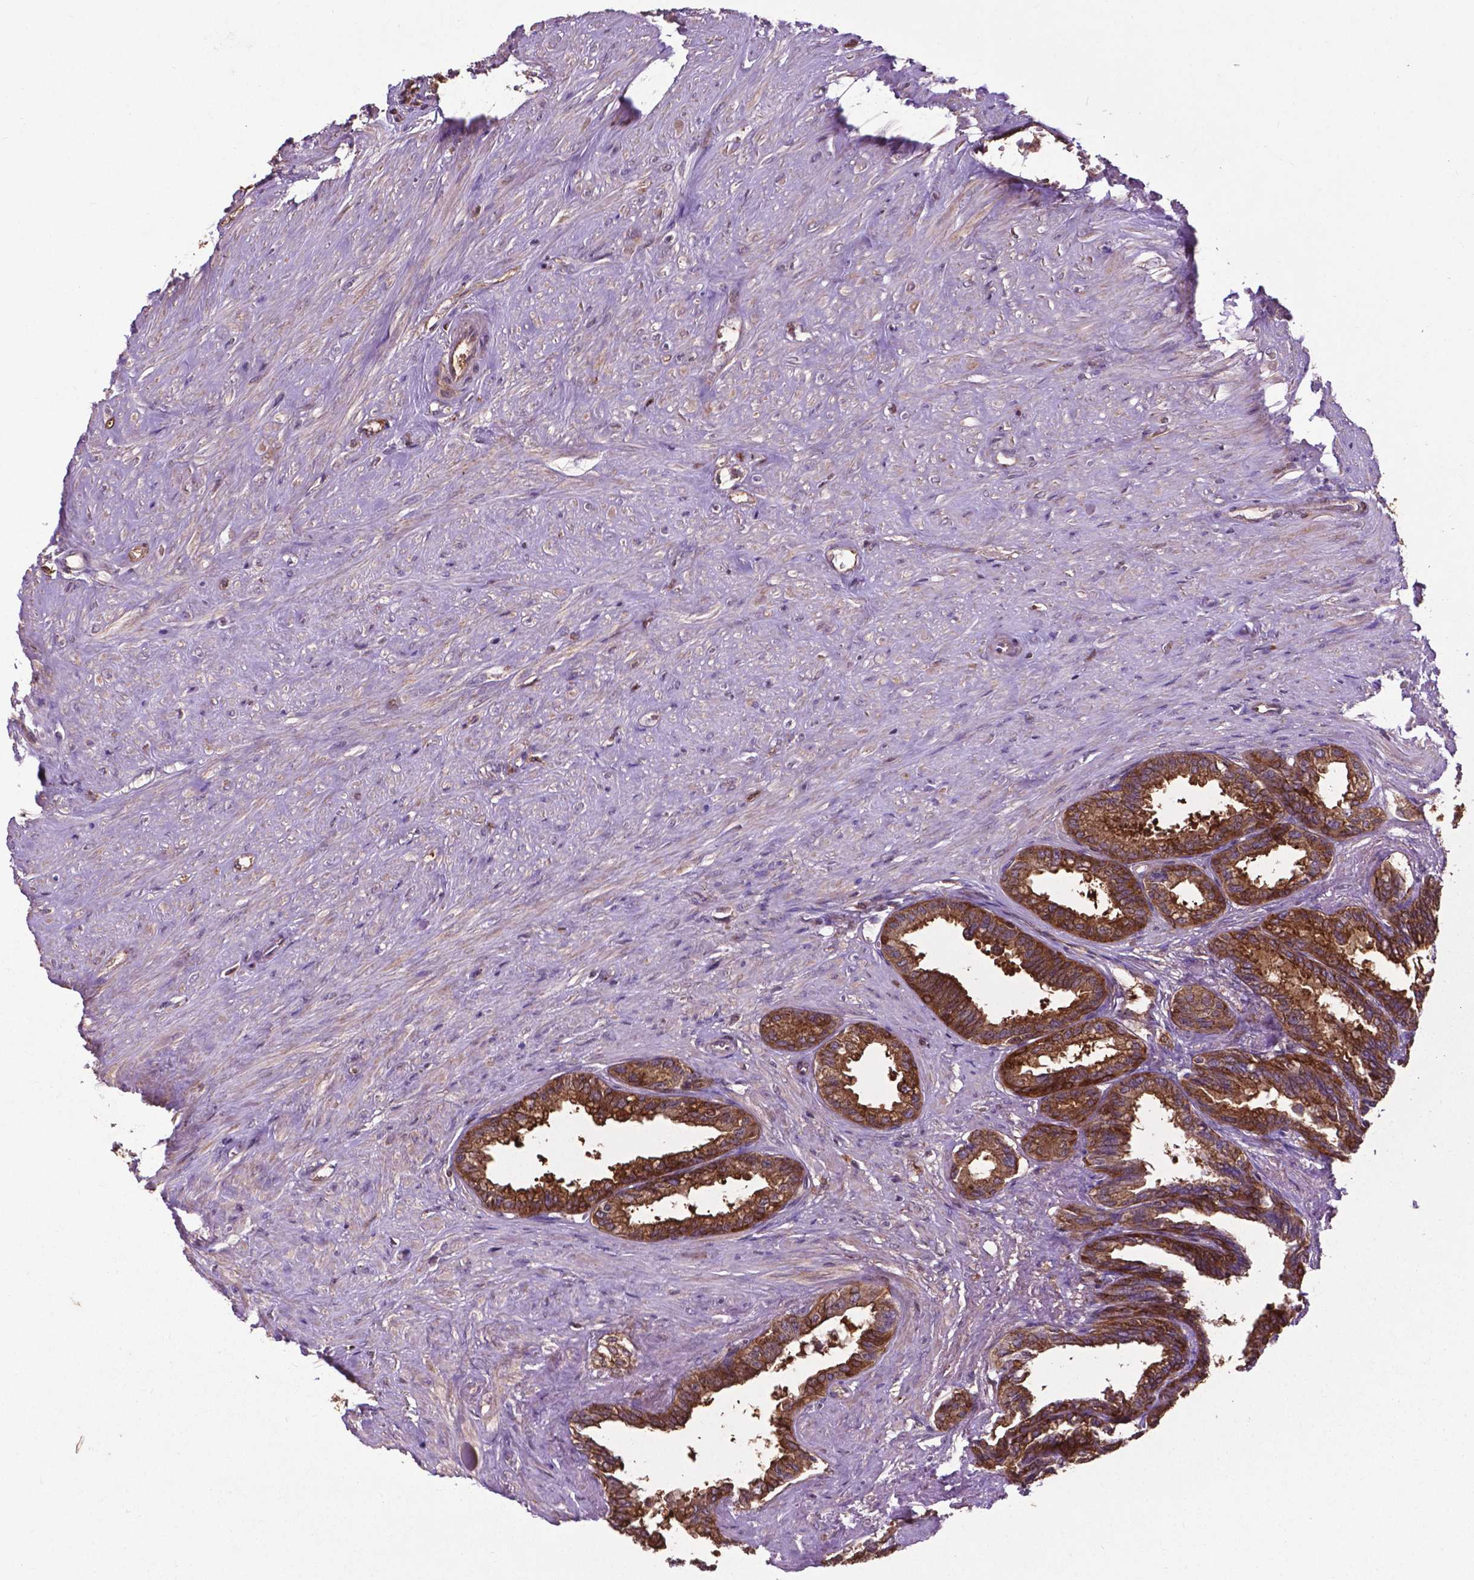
{"staining": {"intensity": "strong", "quantity": ">75%", "location": "cytoplasmic/membranous"}, "tissue": "seminal vesicle", "cell_type": "Glandular cells", "image_type": "normal", "snomed": [{"axis": "morphology", "description": "Normal tissue, NOS"}, {"axis": "morphology", "description": "Urothelial carcinoma, NOS"}, {"axis": "topography", "description": "Urinary bladder"}, {"axis": "topography", "description": "Seminal veicle"}], "caption": "IHC of unremarkable seminal vesicle shows high levels of strong cytoplasmic/membranous expression in about >75% of glandular cells. (IHC, brightfield microscopy, high magnification).", "gene": "SMAD3", "patient": {"sex": "male", "age": 76}}